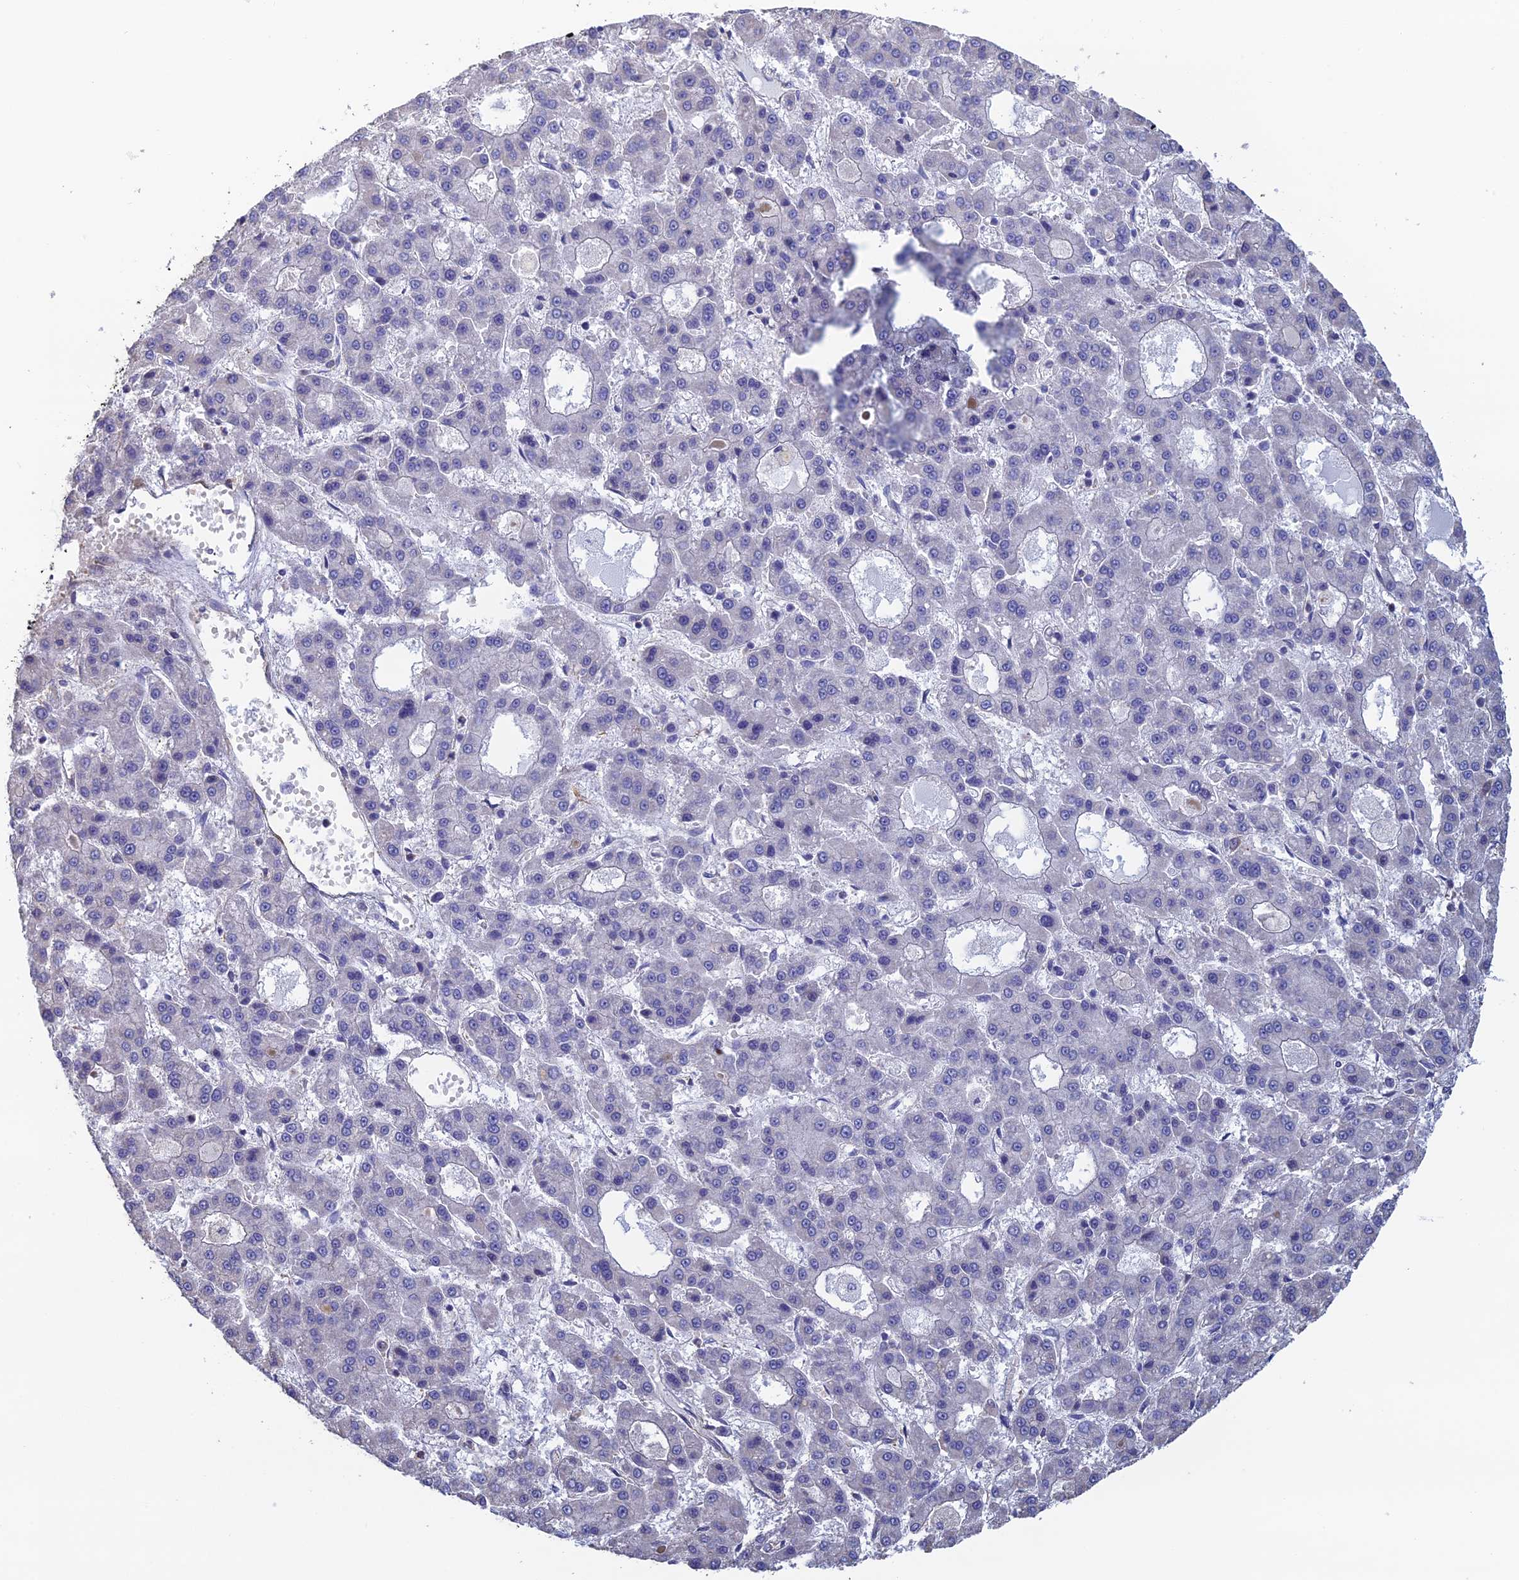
{"staining": {"intensity": "negative", "quantity": "none", "location": "none"}, "tissue": "liver cancer", "cell_type": "Tumor cells", "image_type": "cancer", "snomed": [{"axis": "morphology", "description": "Carcinoma, Hepatocellular, NOS"}, {"axis": "topography", "description": "Liver"}], "caption": "Hepatocellular carcinoma (liver) stained for a protein using immunohistochemistry reveals no expression tumor cells.", "gene": "PCDHA5", "patient": {"sex": "male", "age": 70}}